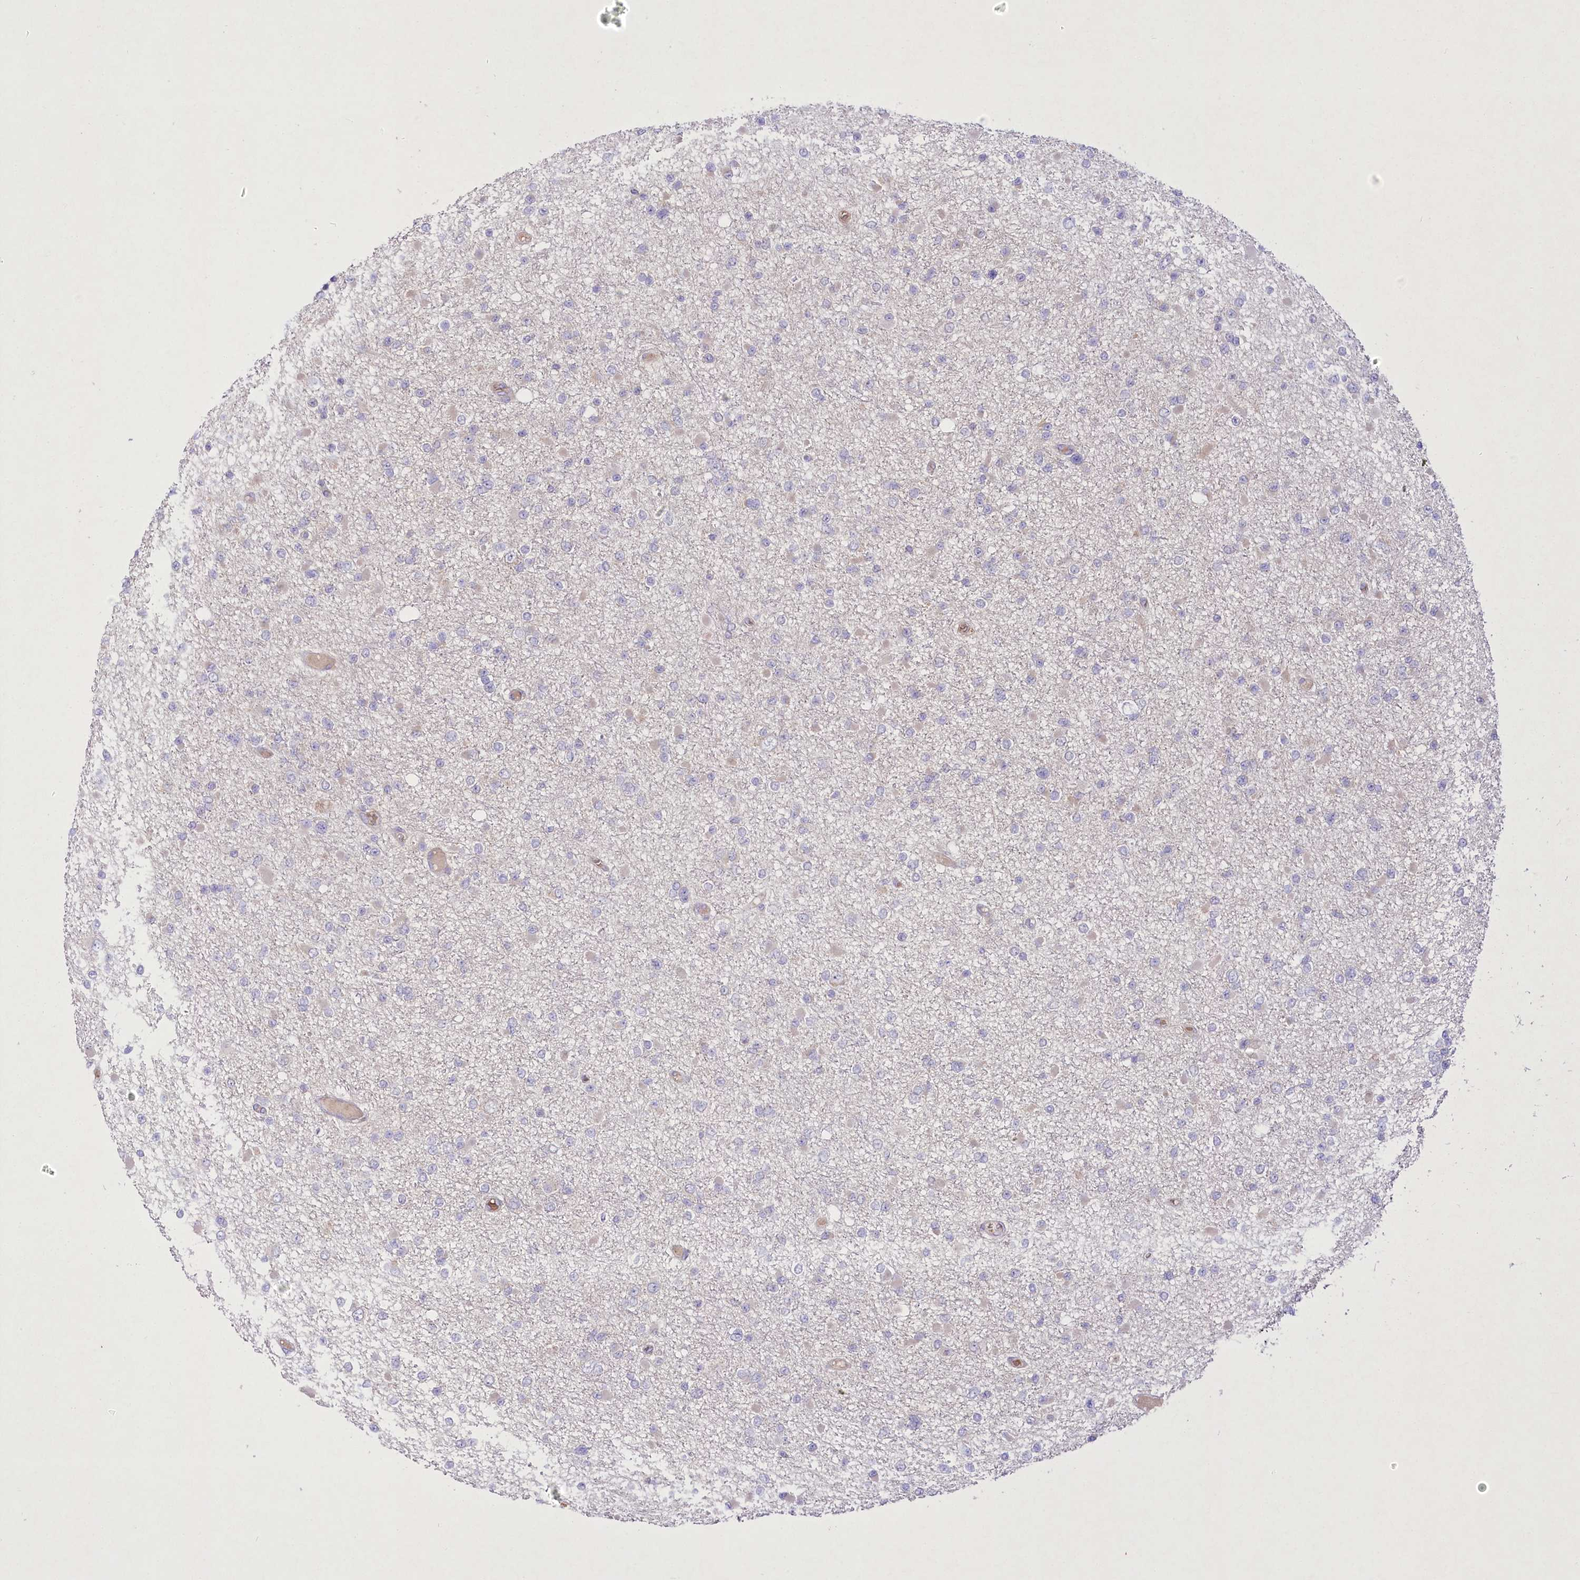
{"staining": {"intensity": "weak", "quantity": "<25%", "location": "cytoplasmic/membranous"}, "tissue": "glioma", "cell_type": "Tumor cells", "image_type": "cancer", "snomed": [{"axis": "morphology", "description": "Glioma, malignant, Low grade"}, {"axis": "topography", "description": "Brain"}], "caption": "Tumor cells are negative for brown protein staining in glioma. Nuclei are stained in blue.", "gene": "PRSS53", "patient": {"sex": "female", "age": 22}}